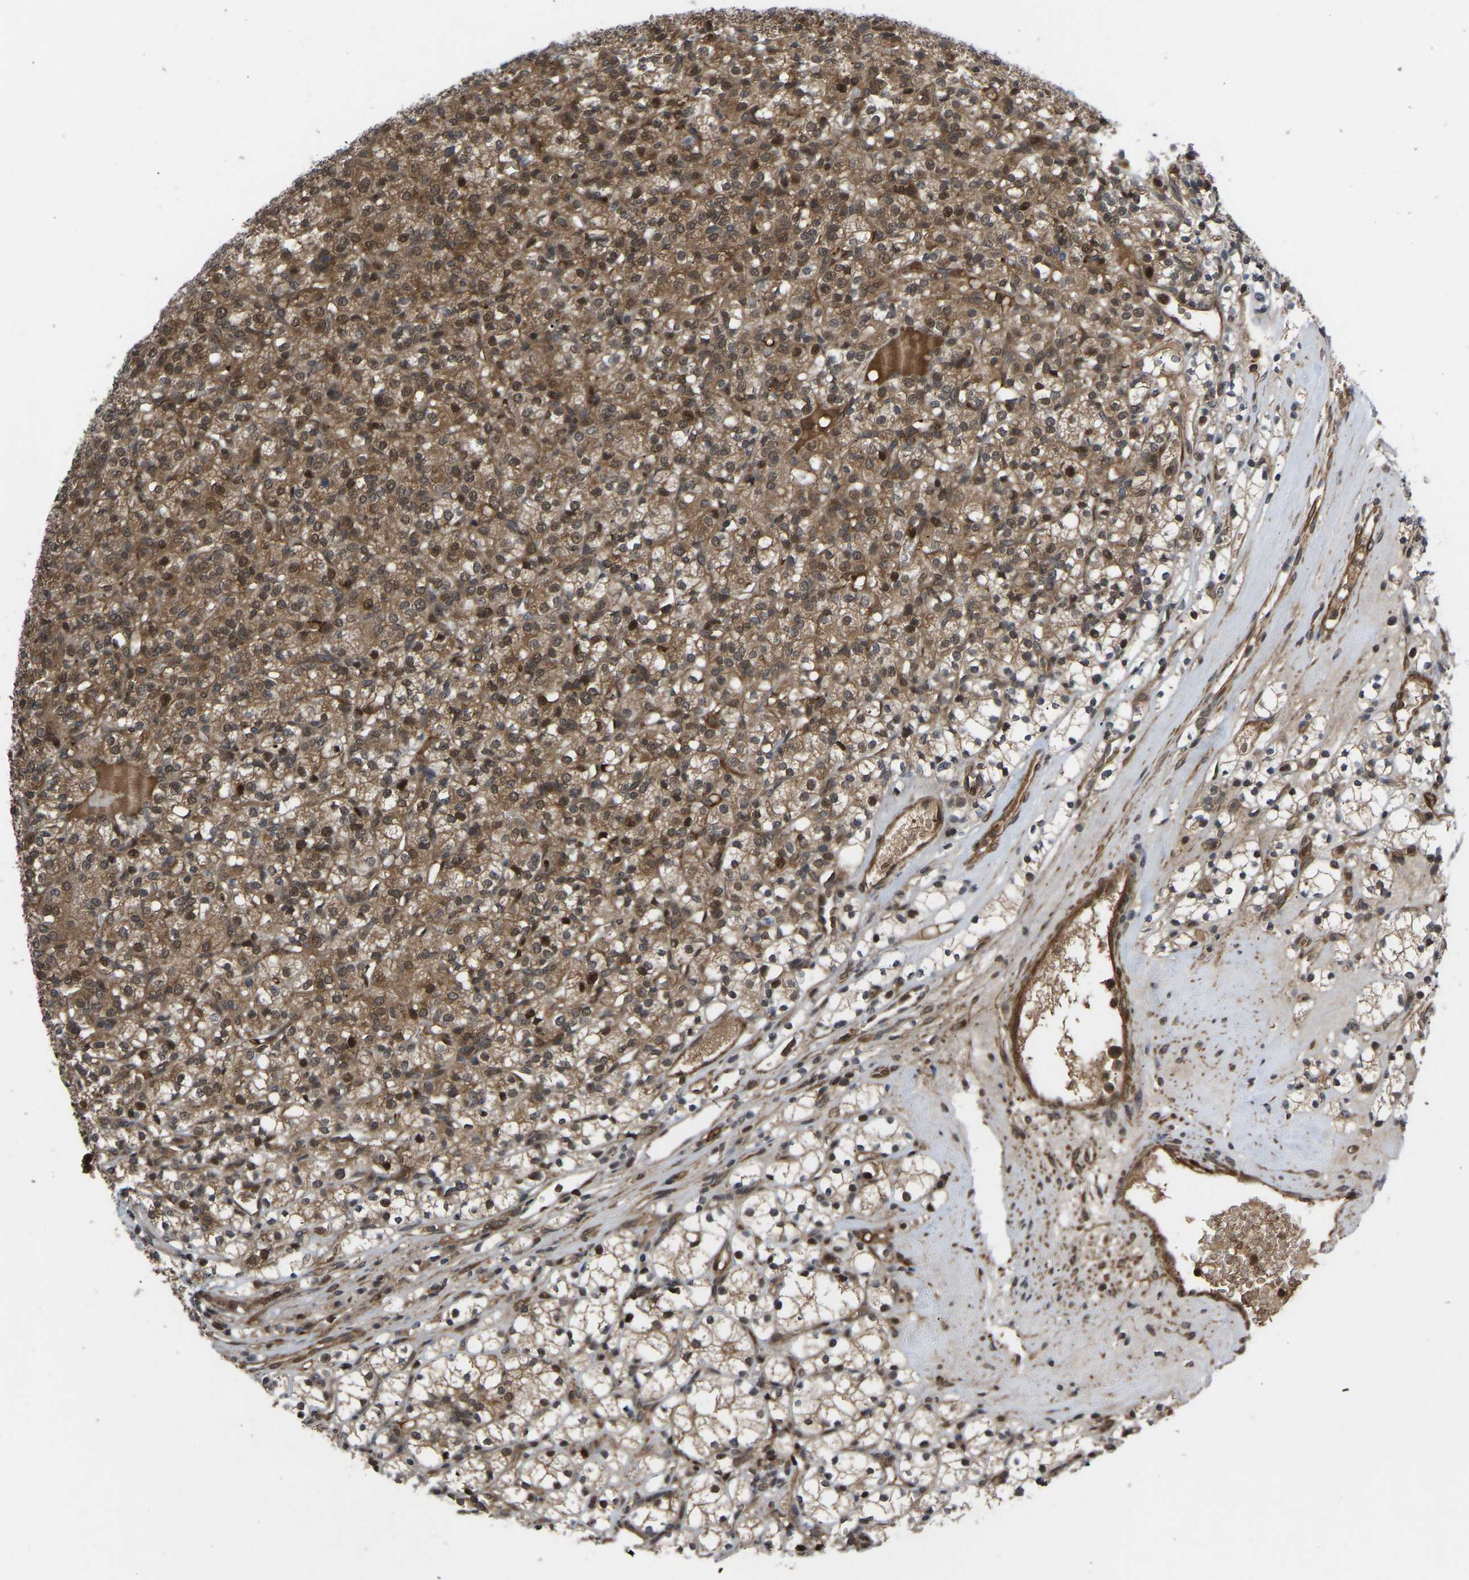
{"staining": {"intensity": "moderate", "quantity": ">75%", "location": "cytoplasmic/membranous,nuclear"}, "tissue": "renal cancer", "cell_type": "Tumor cells", "image_type": "cancer", "snomed": [{"axis": "morphology", "description": "Adenocarcinoma, NOS"}, {"axis": "topography", "description": "Kidney"}], "caption": "A high-resolution photomicrograph shows immunohistochemistry (IHC) staining of renal adenocarcinoma, which reveals moderate cytoplasmic/membranous and nuclear staining in approximately >75% of tumor cells. Using DAB (brown) and hematoxylin (blue) stains, captured at high magnification using brightfield microscopy.", "gene": "CYP7B1", "patient": {"sex": "male", "age": 77}}